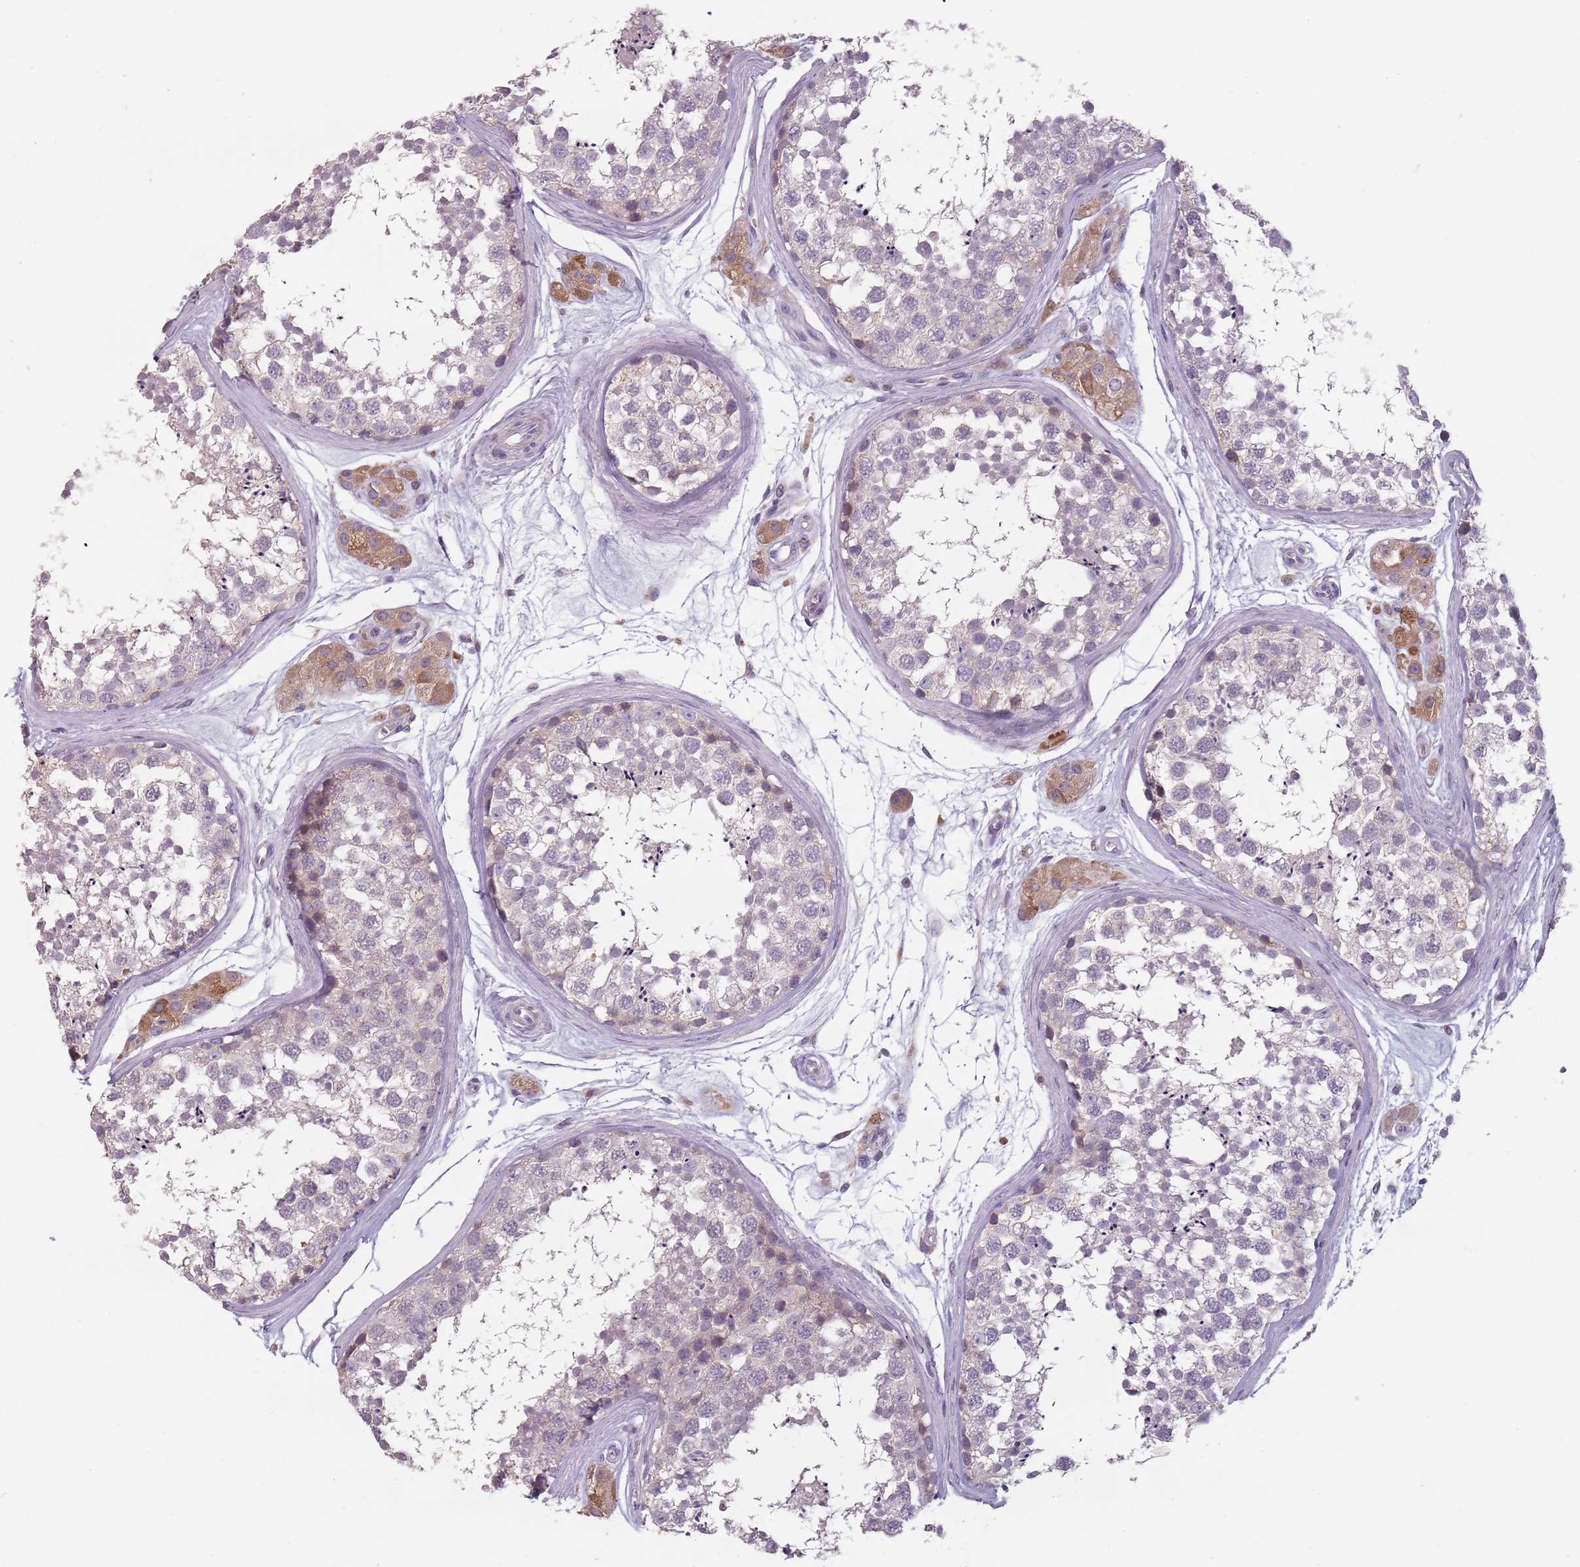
{"staining": {"intensity": "negative", "quantity": "none", "location": "none"}, "tissue": "testis", "cell_type": "Cells in seminiferous ducts", "image_type": "normal", "snomed": [{"axis": "morphology", "description": "Normal tissue, NOS"}, {"axis": "topography", "description": "Testis"}], "caption": "A high-resolution image shows IHC staining of normal testis, which demonstrates no significant positivity in cells in seminiferous ducts. (Stains: DAB (3,3'-diaminobenzidine) immunohistochemistry (IHC) with hematoxylin counter stain, Microscopy: brightfield microscopy at high magnification).", "gene": "RPS9", "patient": {"sex": "male", "age": 56}}